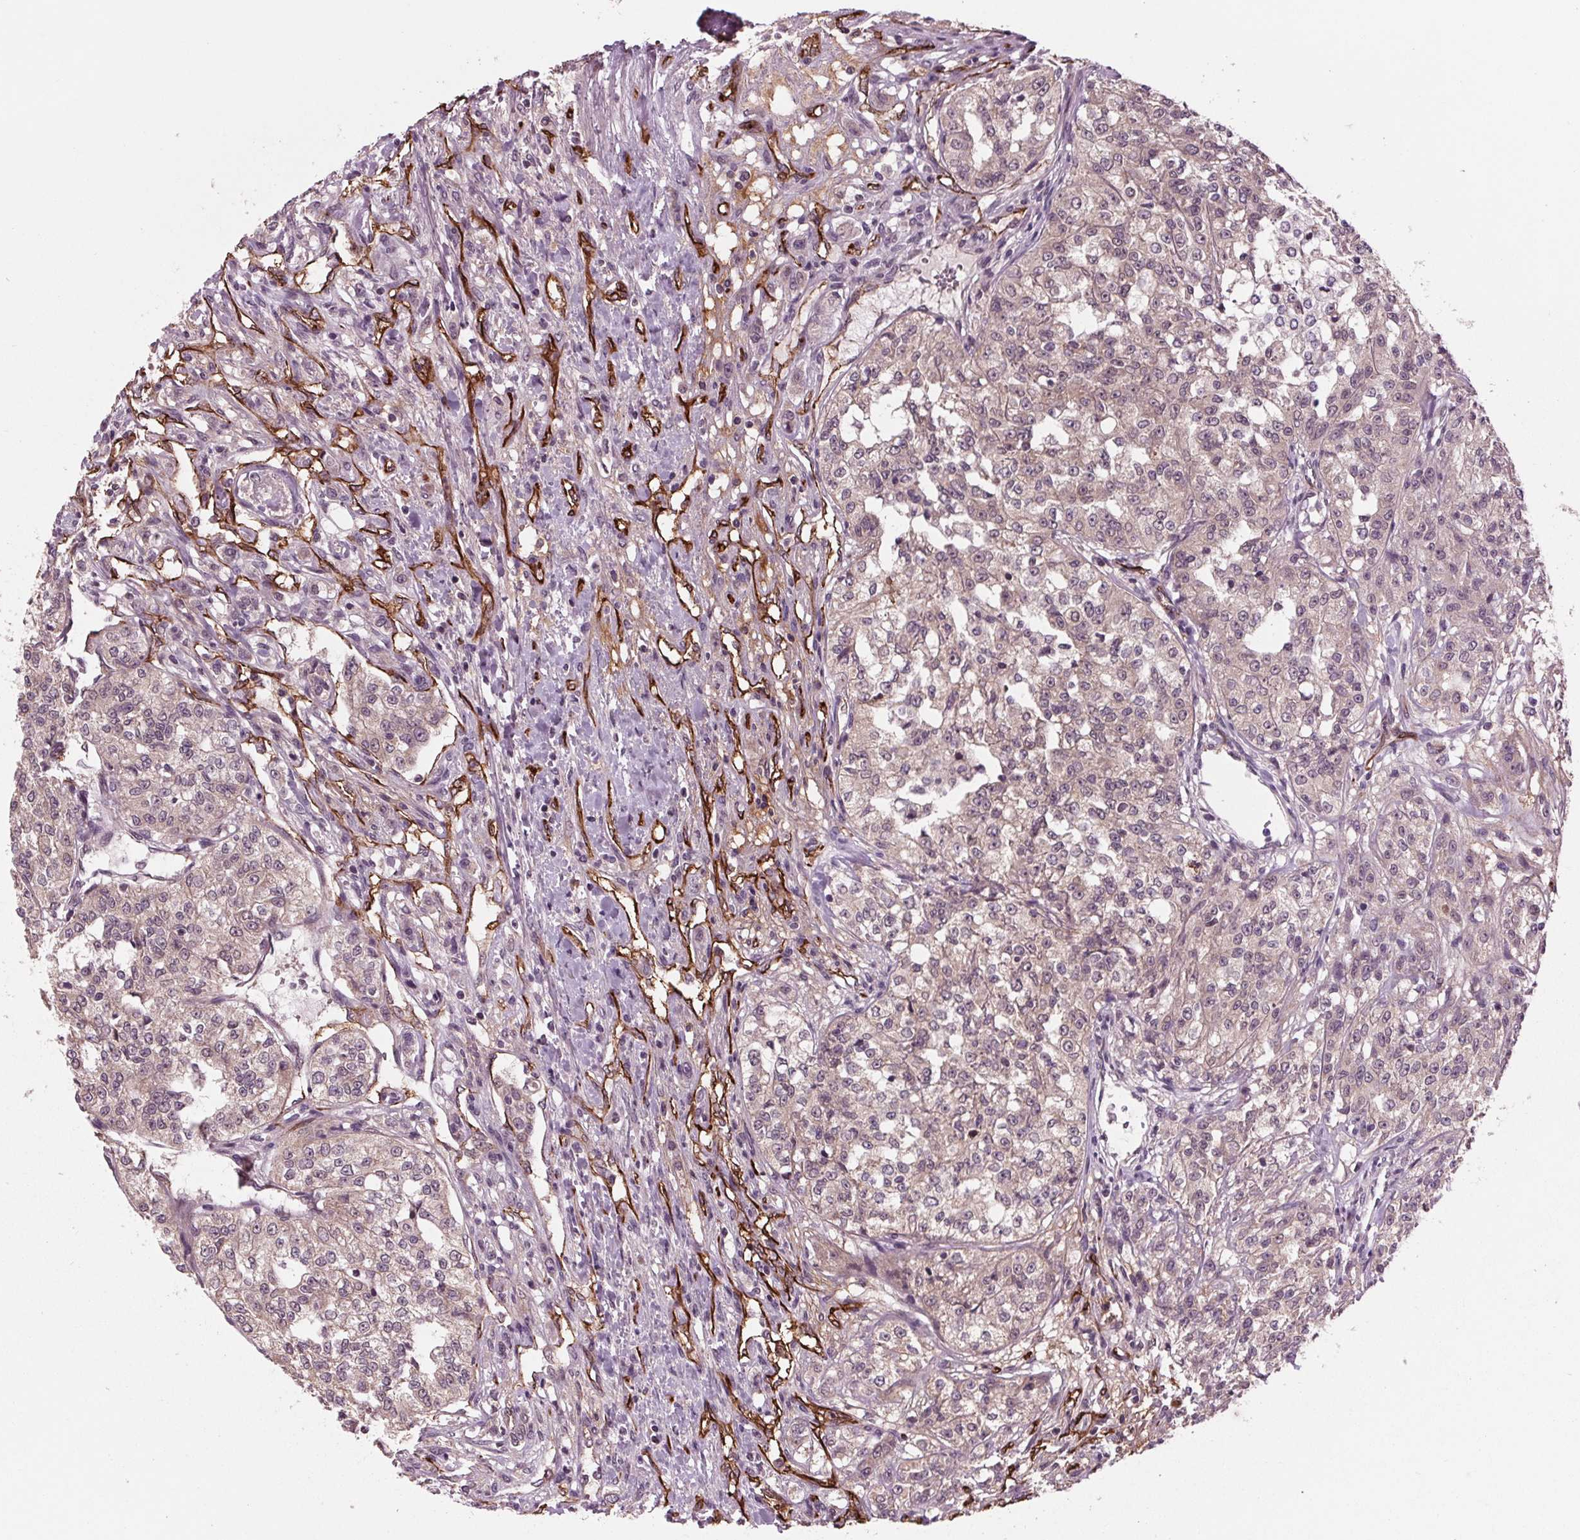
{"staining": {"intensity": "weak", "quantity": "25%-75%", "location": "cytoplasmic/membranous"}, "tissue": "renal cancer", "cell_type": "Tumor cells", "image_type": "cancer", "snomed": [{"axis": "morphology", "description": "Adenocarcinoma, NOS"}, {"axis": "topography", "description": "Kidney"}], "caption": "Immunohistochemistry of human renal cancer (adenocarcinoma) demonstrates low levels of weak cytoplasmic/membranous staining in approximately 25%-75% of tumor cells.", "gene": "MAPK8", "patient": {"sex": "female", "age": 63}}